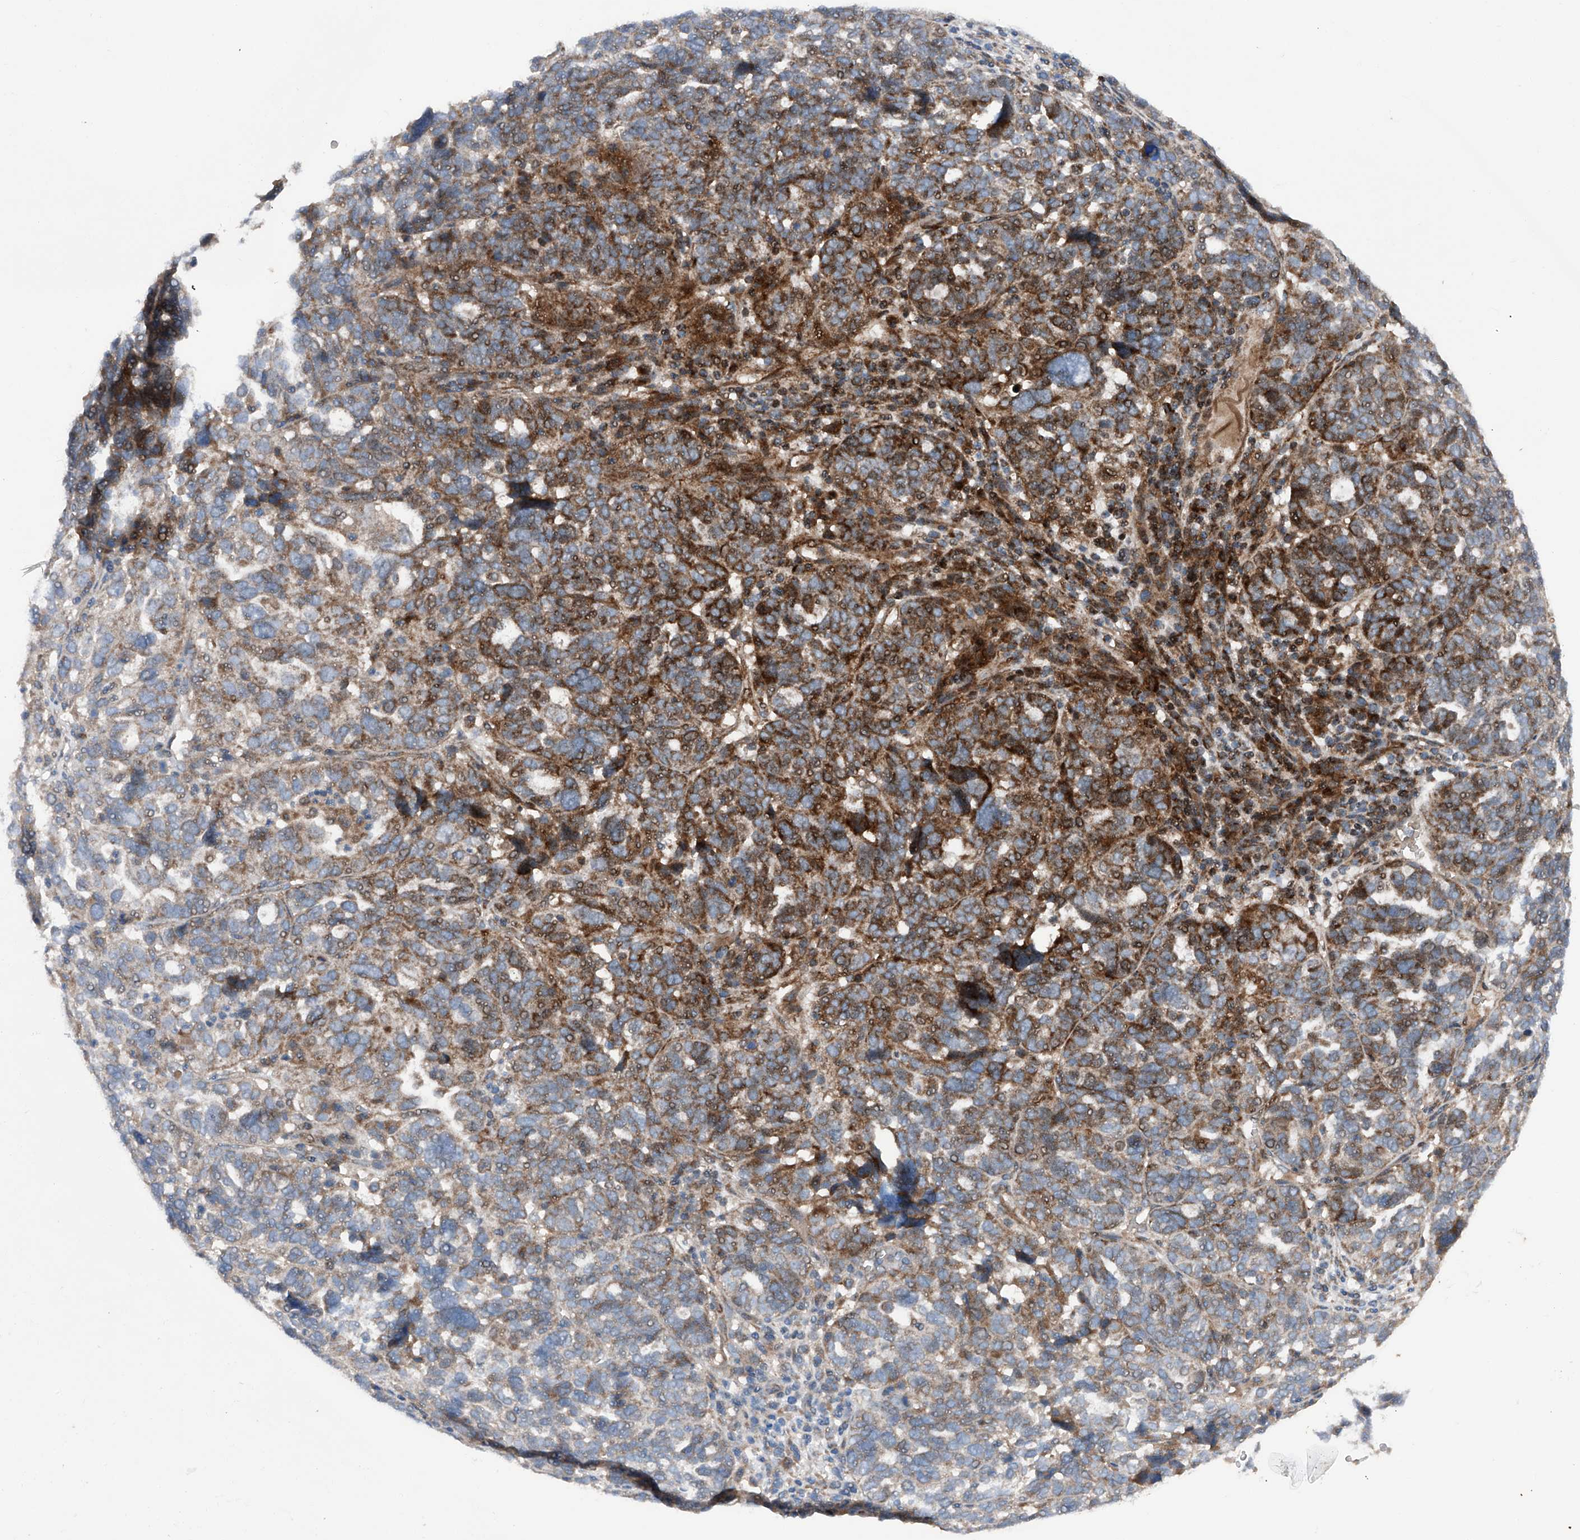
{"staining": {"intensity": "moderate", "quantity": ">75%", "location": "cytoplasmic/membranous"}, "tissue": "ovarian cancer", "cell_type": "Tumor cells", "image_type": "cancer", "snomed": [{"axis": "morphology", "description": "Cystadenocarcinoma, serous, NOS"}, {"axis": "topography", "description": "Ovary"}], "caption": "The photomicrograph displays immunohistochemical staining of ovarian serous cystadenocarcinoma. There is moderate cytoplasmic/membranous staining is appreciated in approximately >75% of tumor cells. (Brightfield microscopy of DAB IHC at high magnification).", "gene": "DAD1", "patient": {"sex": "female", "age": 59}}